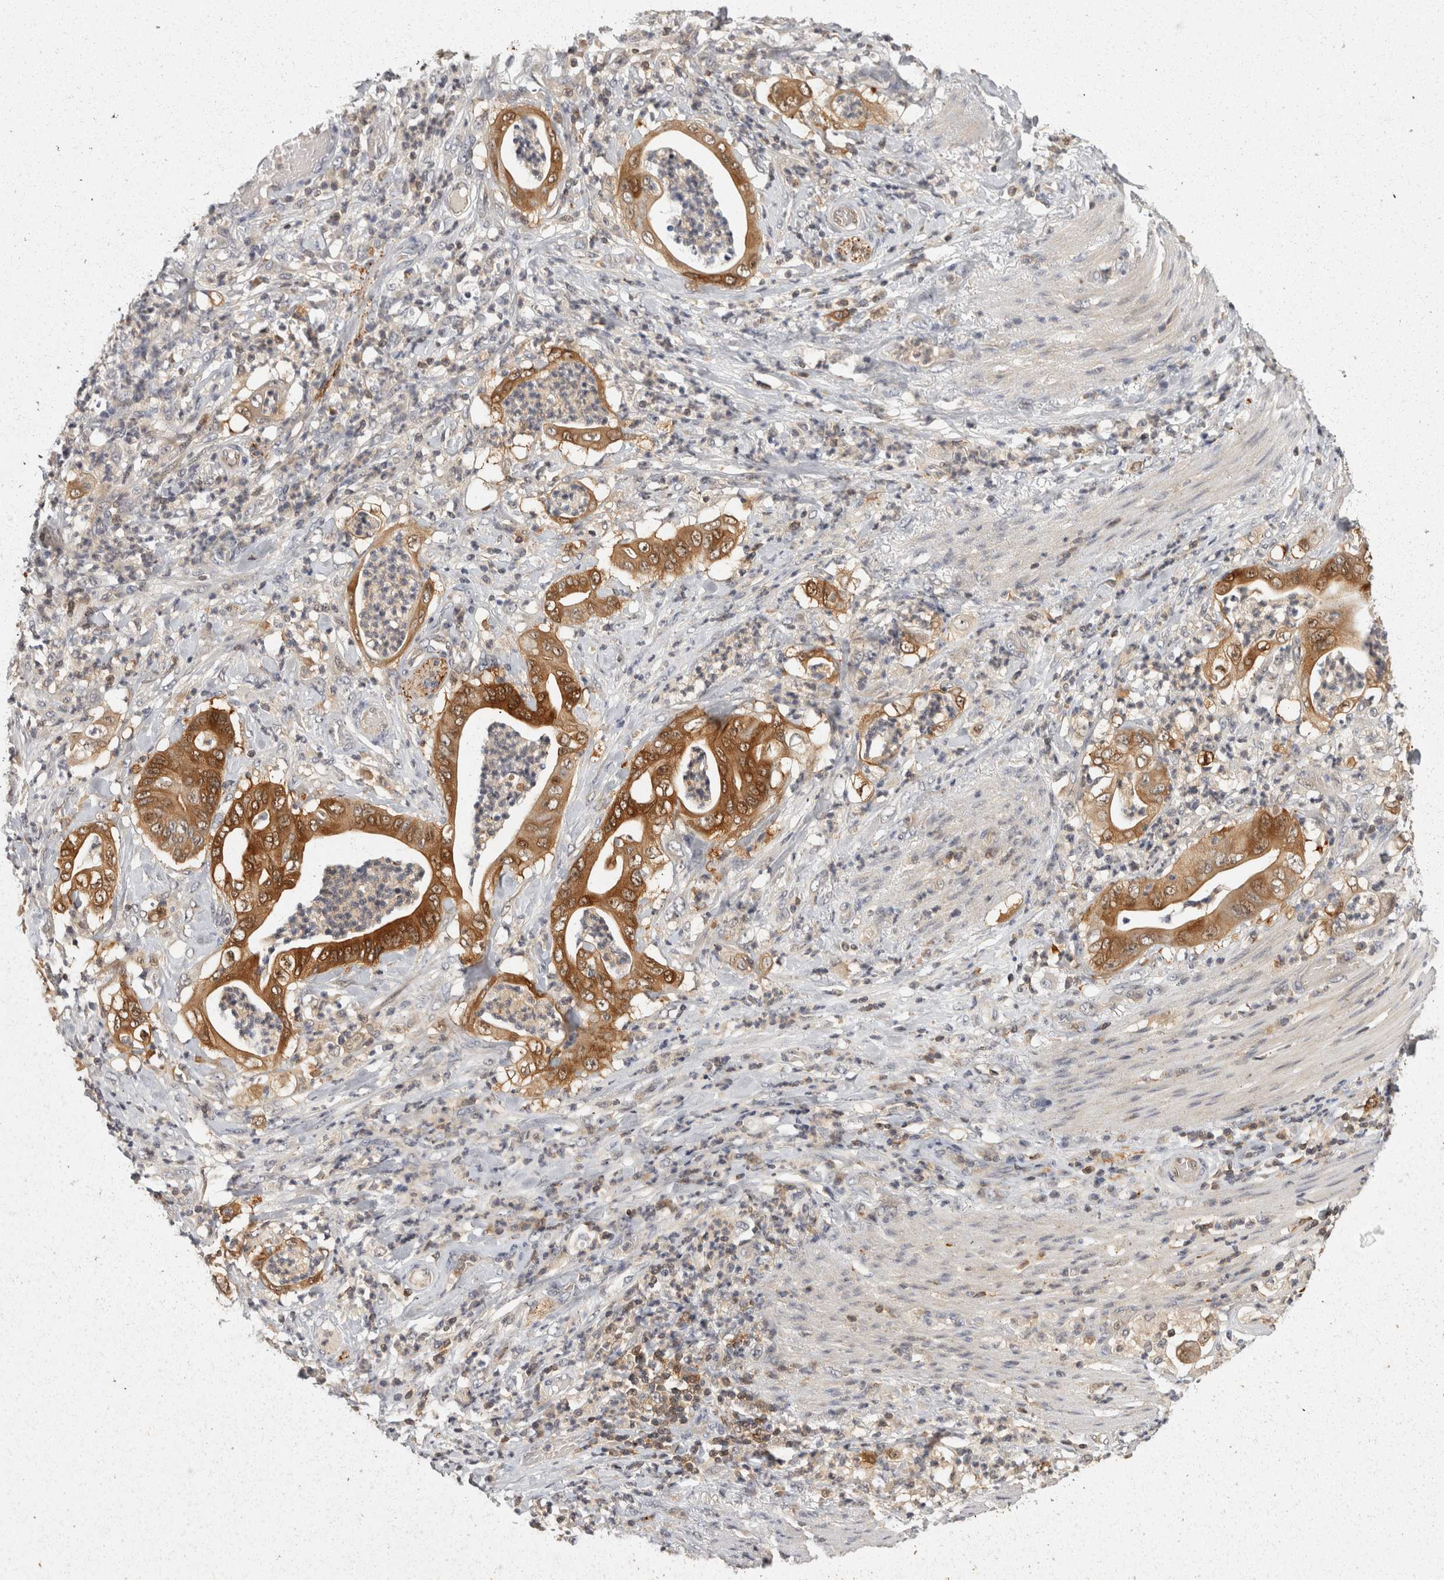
{"staining": {"intensity": "moderate", "quantity": ">75%", "location": "cytoplasmic/membranous"}, "tissue": "stomach cancer", "cell_type": "Tumor cells", "image_type": "cancer", "snomed": [{"axis": "morphology", "description": "Adenocarcinoma, NOS"}, {"axis": "topography", "description": "Stomach"}], "caption": "This is an image of IHC staining of adenocarcinoma (stomach), which shows moderate staining in the cytoplasmic/membranous of tumor cells.", "gene": "ACAT2", "patient": {"sex": "female", "age": 73}}